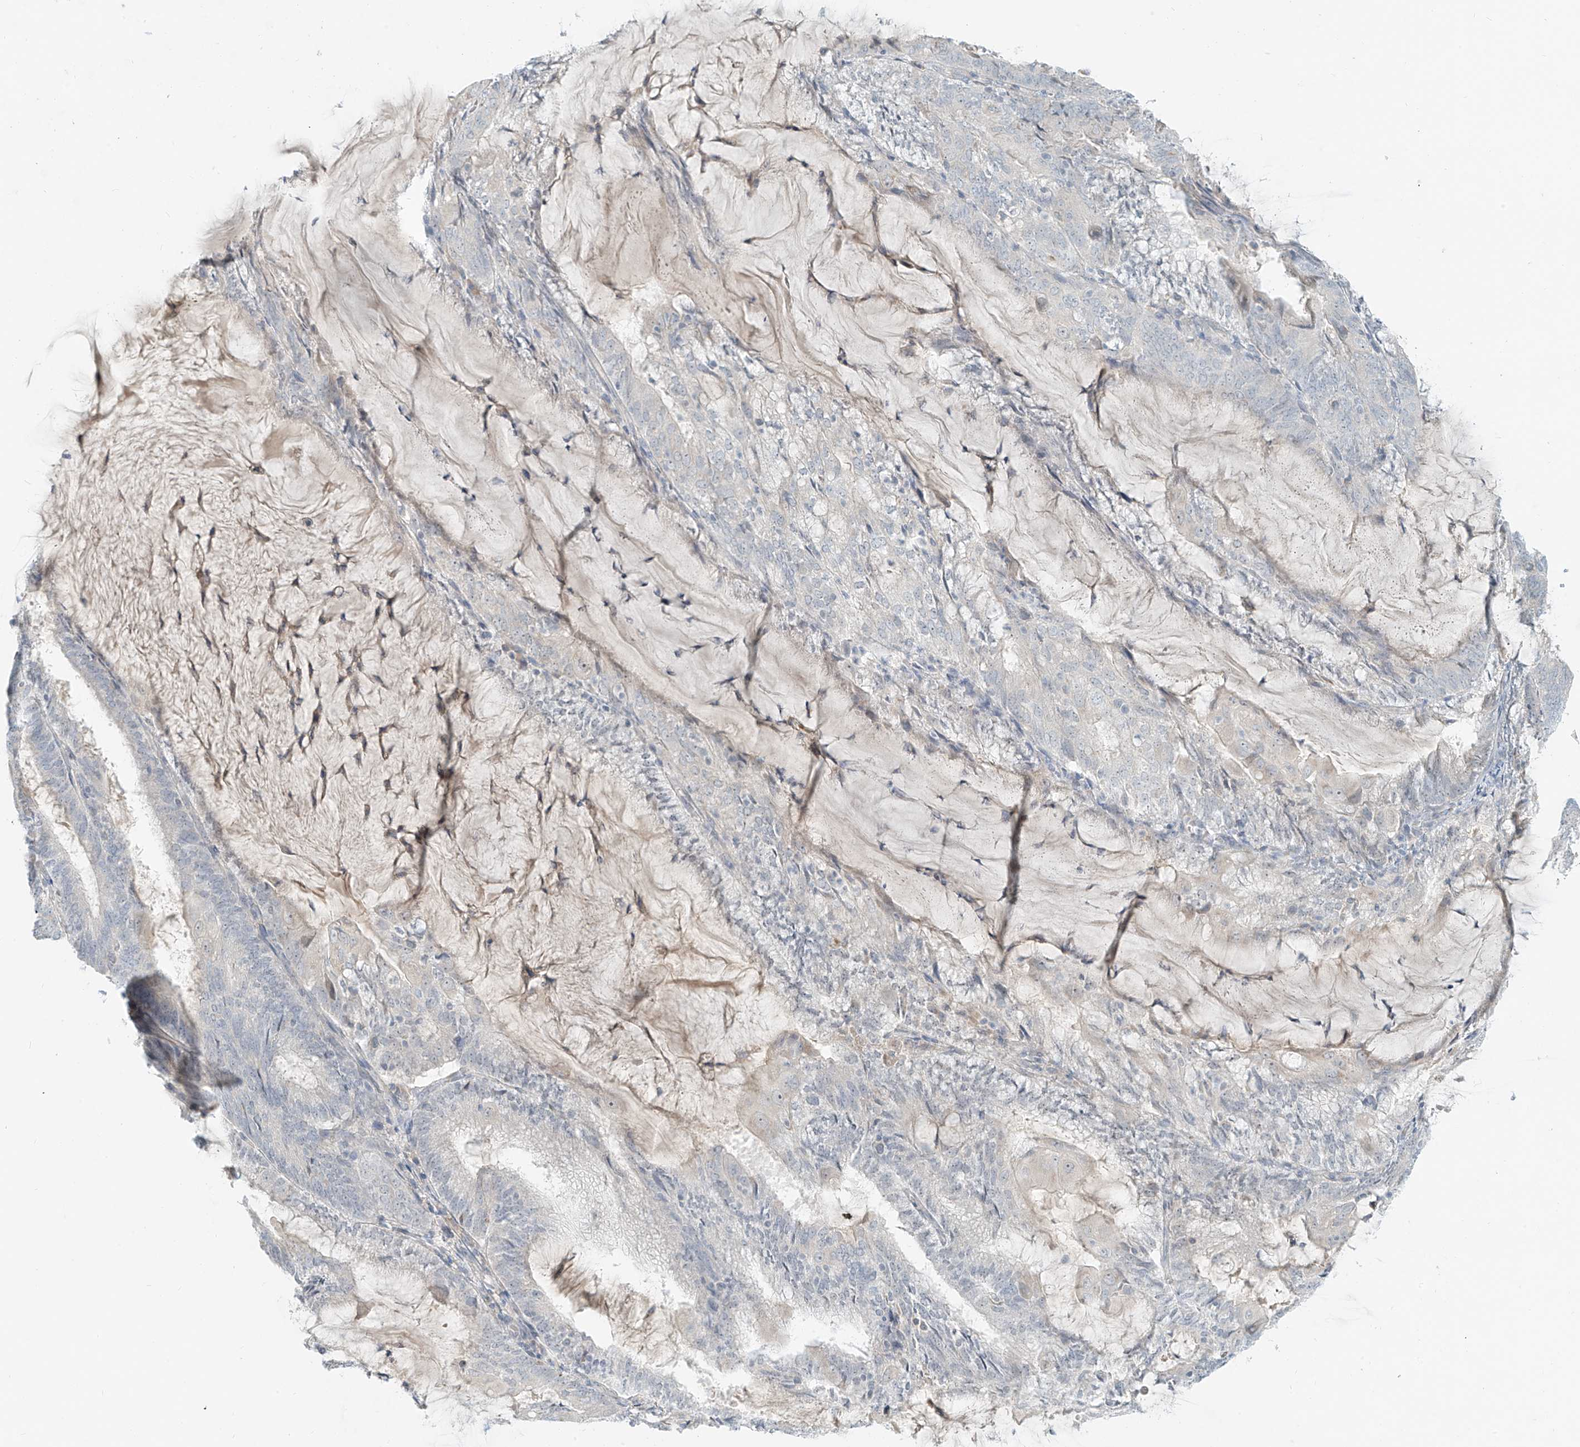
{"staining": {"intensity": "negative", "quantity": "none", "location": "none"}, "tissue": "endometrial cancer", "cell_type": "Tumor cells", "image_type": "cancer", "snomed": [{"axis": "morphology", "description": "Adenocarcinoma, NOS"}, {"axis": "topography", "description": "Endometrium"}], "caption": "Photomicrograph shows no significant protein positivity in tumor cells of endometrial adenocarcinoma.", "gene": "C2orf42", "patient": {"sex": "female", "age": 81}}